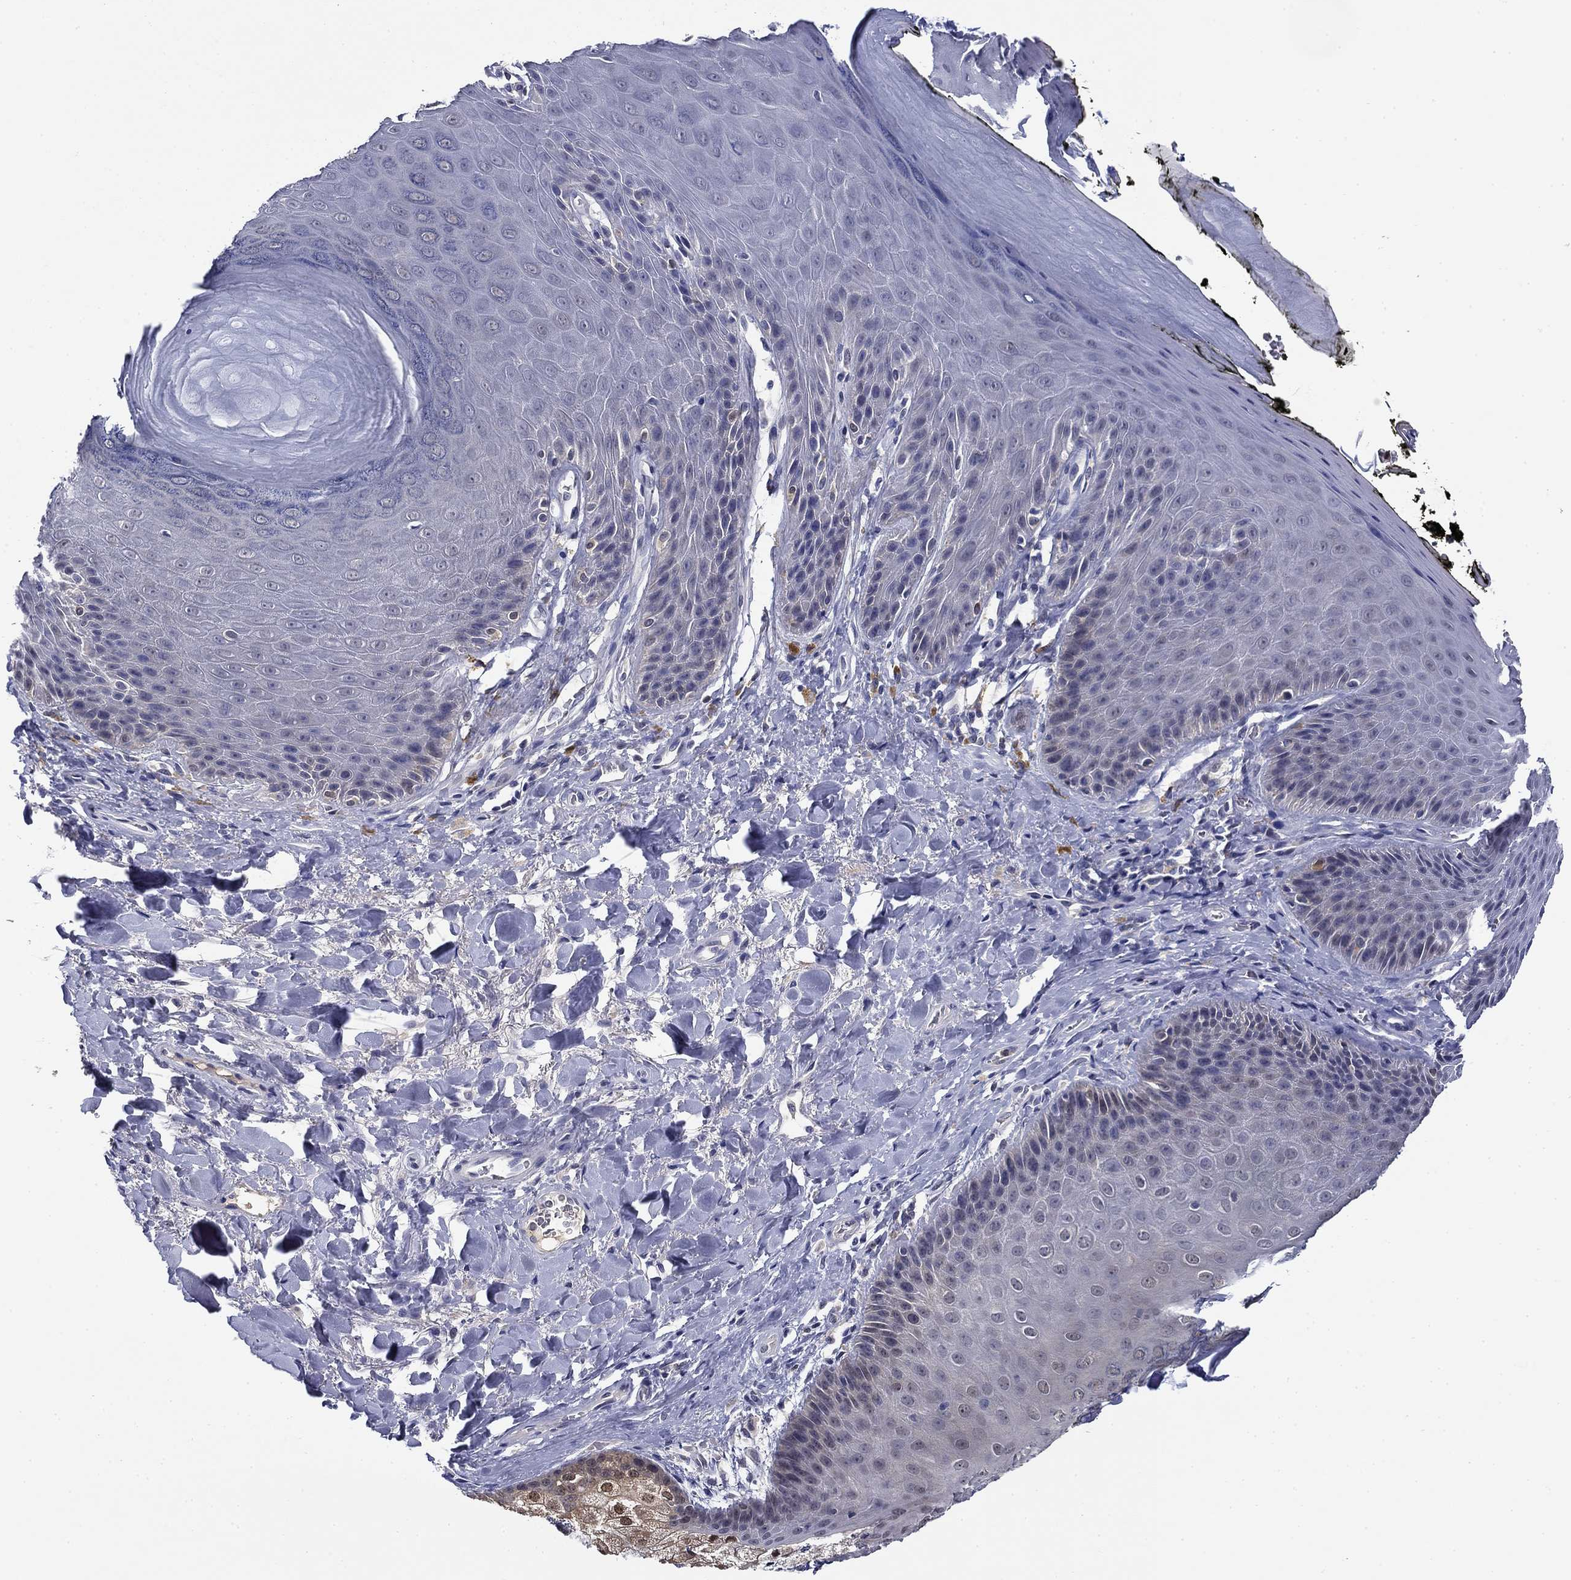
{"staining": {"intensity": "negative", "quantity": "none", "location": "none"}, "tissue": "skin", "cell_type": "Epidermal cells", "image_type": "normal", "snomed": [{"axis": "morphology", "description": "Normal tissue, NOS"}, {"axis": "topography", "description": "Anal"}, {"axis": "topography", "description": "Peripheral nerve tissue"}], "caption": "Immunohistochemical staining of benign human skin reveals no significant staining in epidermal cells.", "gene": "DDTL", "patient": {"sex": "male", "age": 53}}